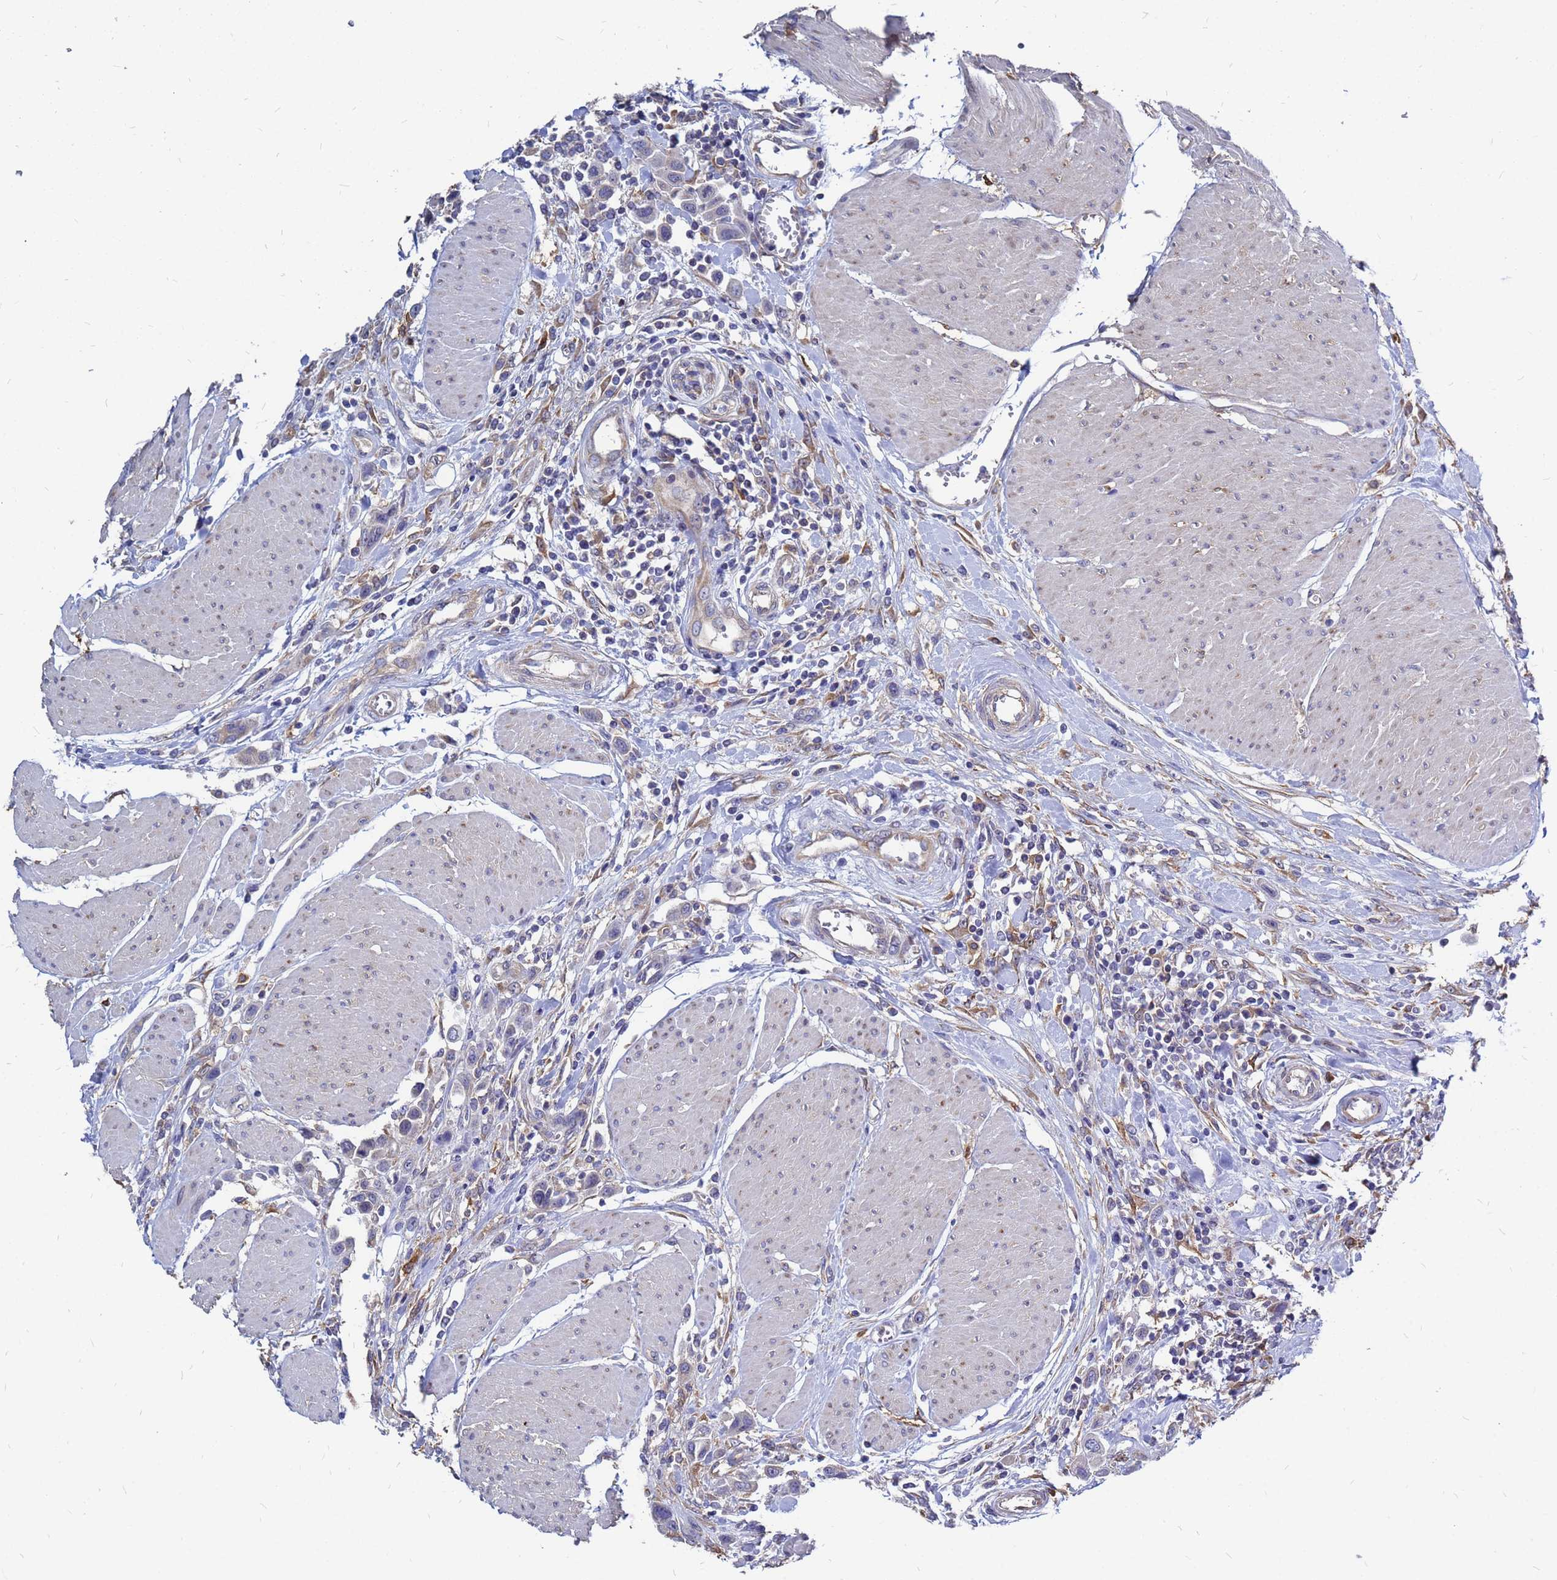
{"staining": {"intensity": "weak", "quantity": "<25%", "location": "cytoplasmic/membranous"}, "tissue": "urothelial cancer", "cell_type": "Tumor cells", "image_type": "cancer", "snomed": [{"axis": "morphology", "description": "Urothelial carcinoma, High grade"}, {"axis": "topography", "description": "Urinary bladder"}], "caption": "Tumor cells show no significant protein expression in urothelial cancer.", "gene": "MOB2", "patient": {"sex": "male", "age": 50}}